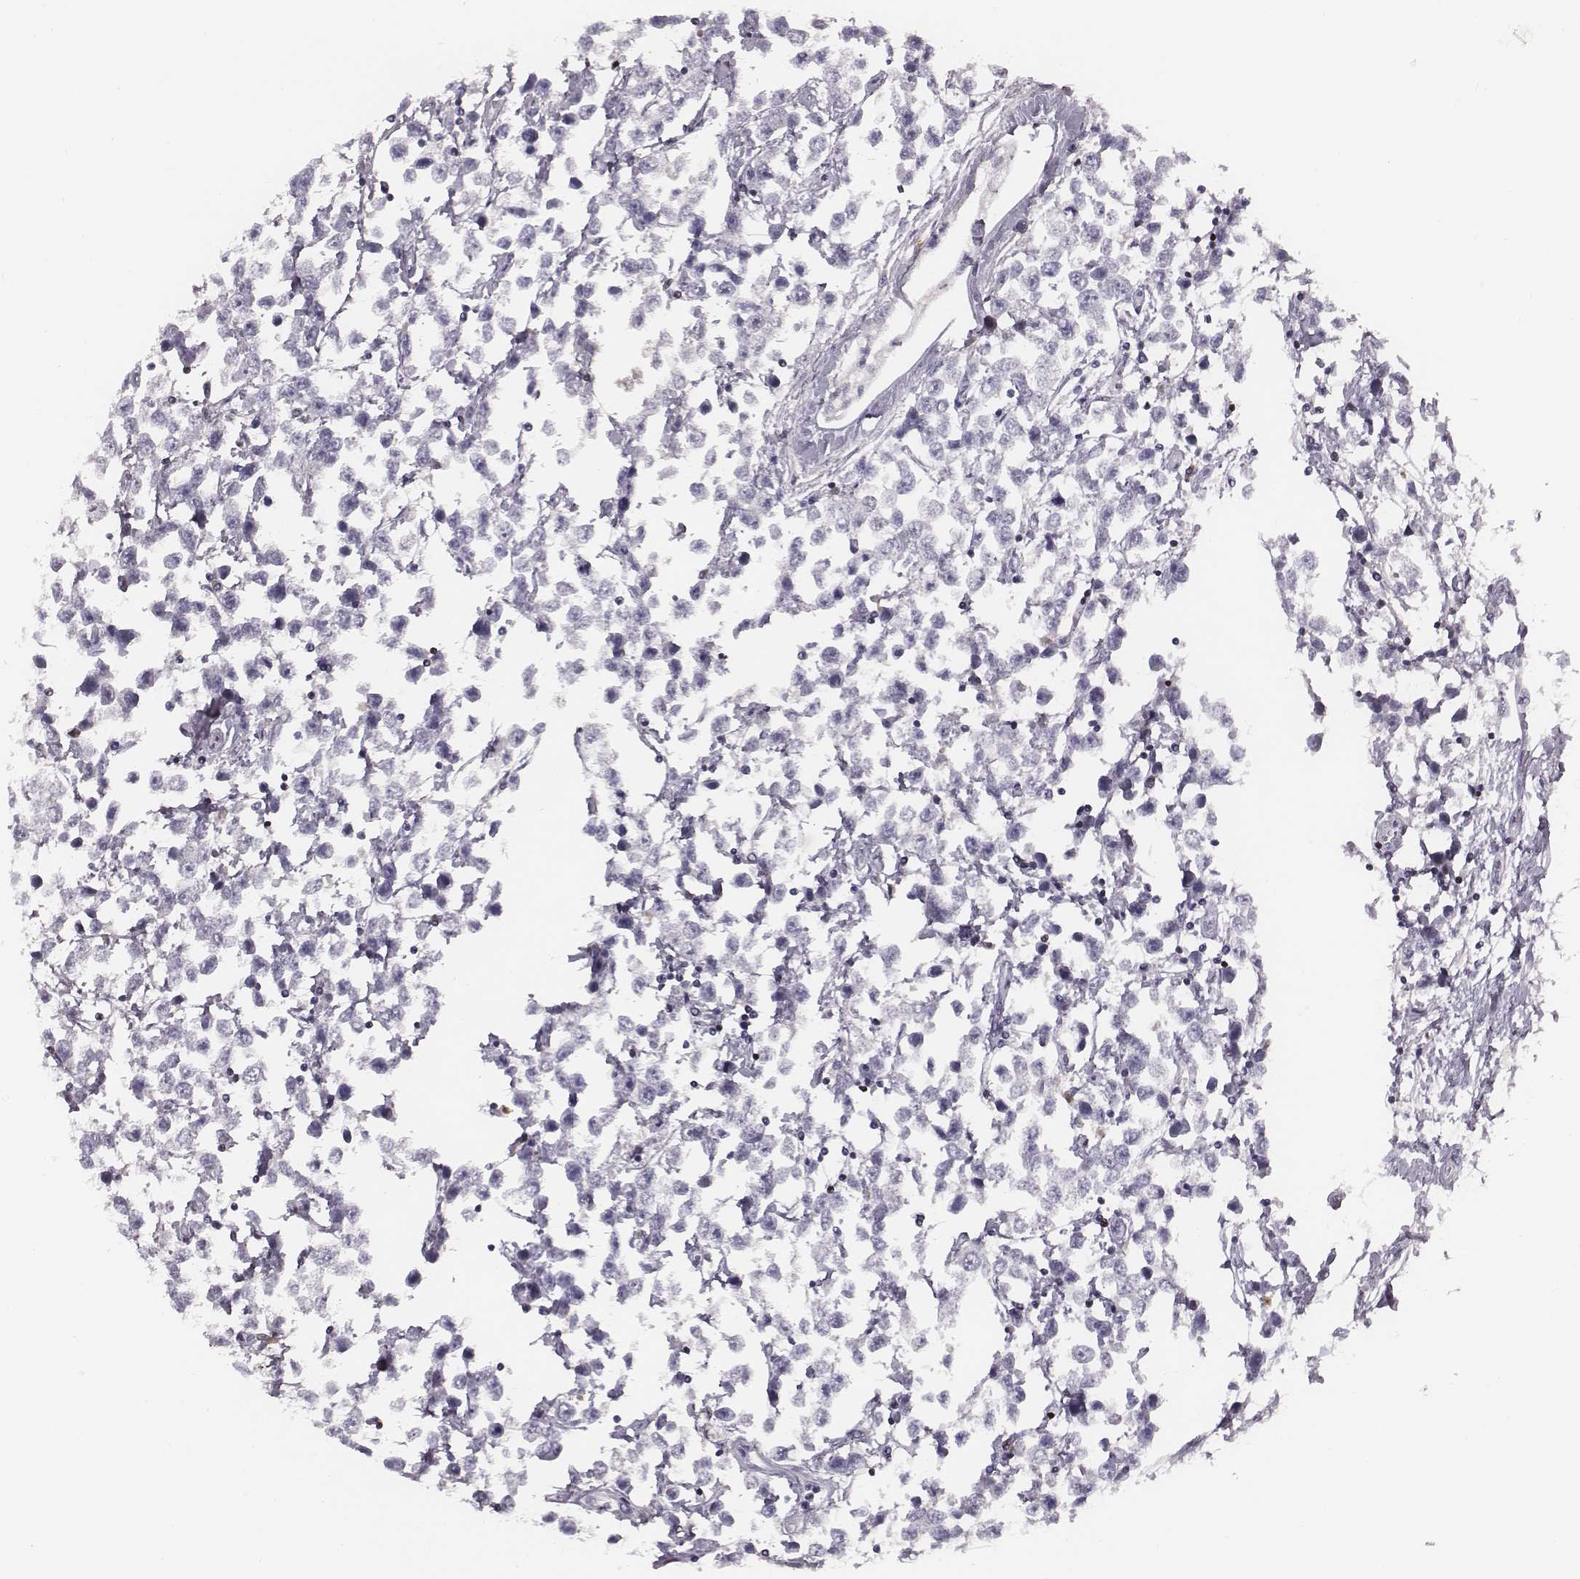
{"staining": {"intensity": "negative", "quantity": "none", "location": "none"}, "tissue": "testis cancer", "cell_type": "Tumor cells", "image_type": "cancer", "snomed": [{"axis": "morphology", "description": "Seminoma, NOS"}, {"axis": "topography", "description": "Testis"}], "caption": "IHC image of human testis cancer (seminoma) stained for a protein (brown), which shows no staining in tumor cells.", "gene": "NDC1", "patient": {"sex": "male", "age": 34}}